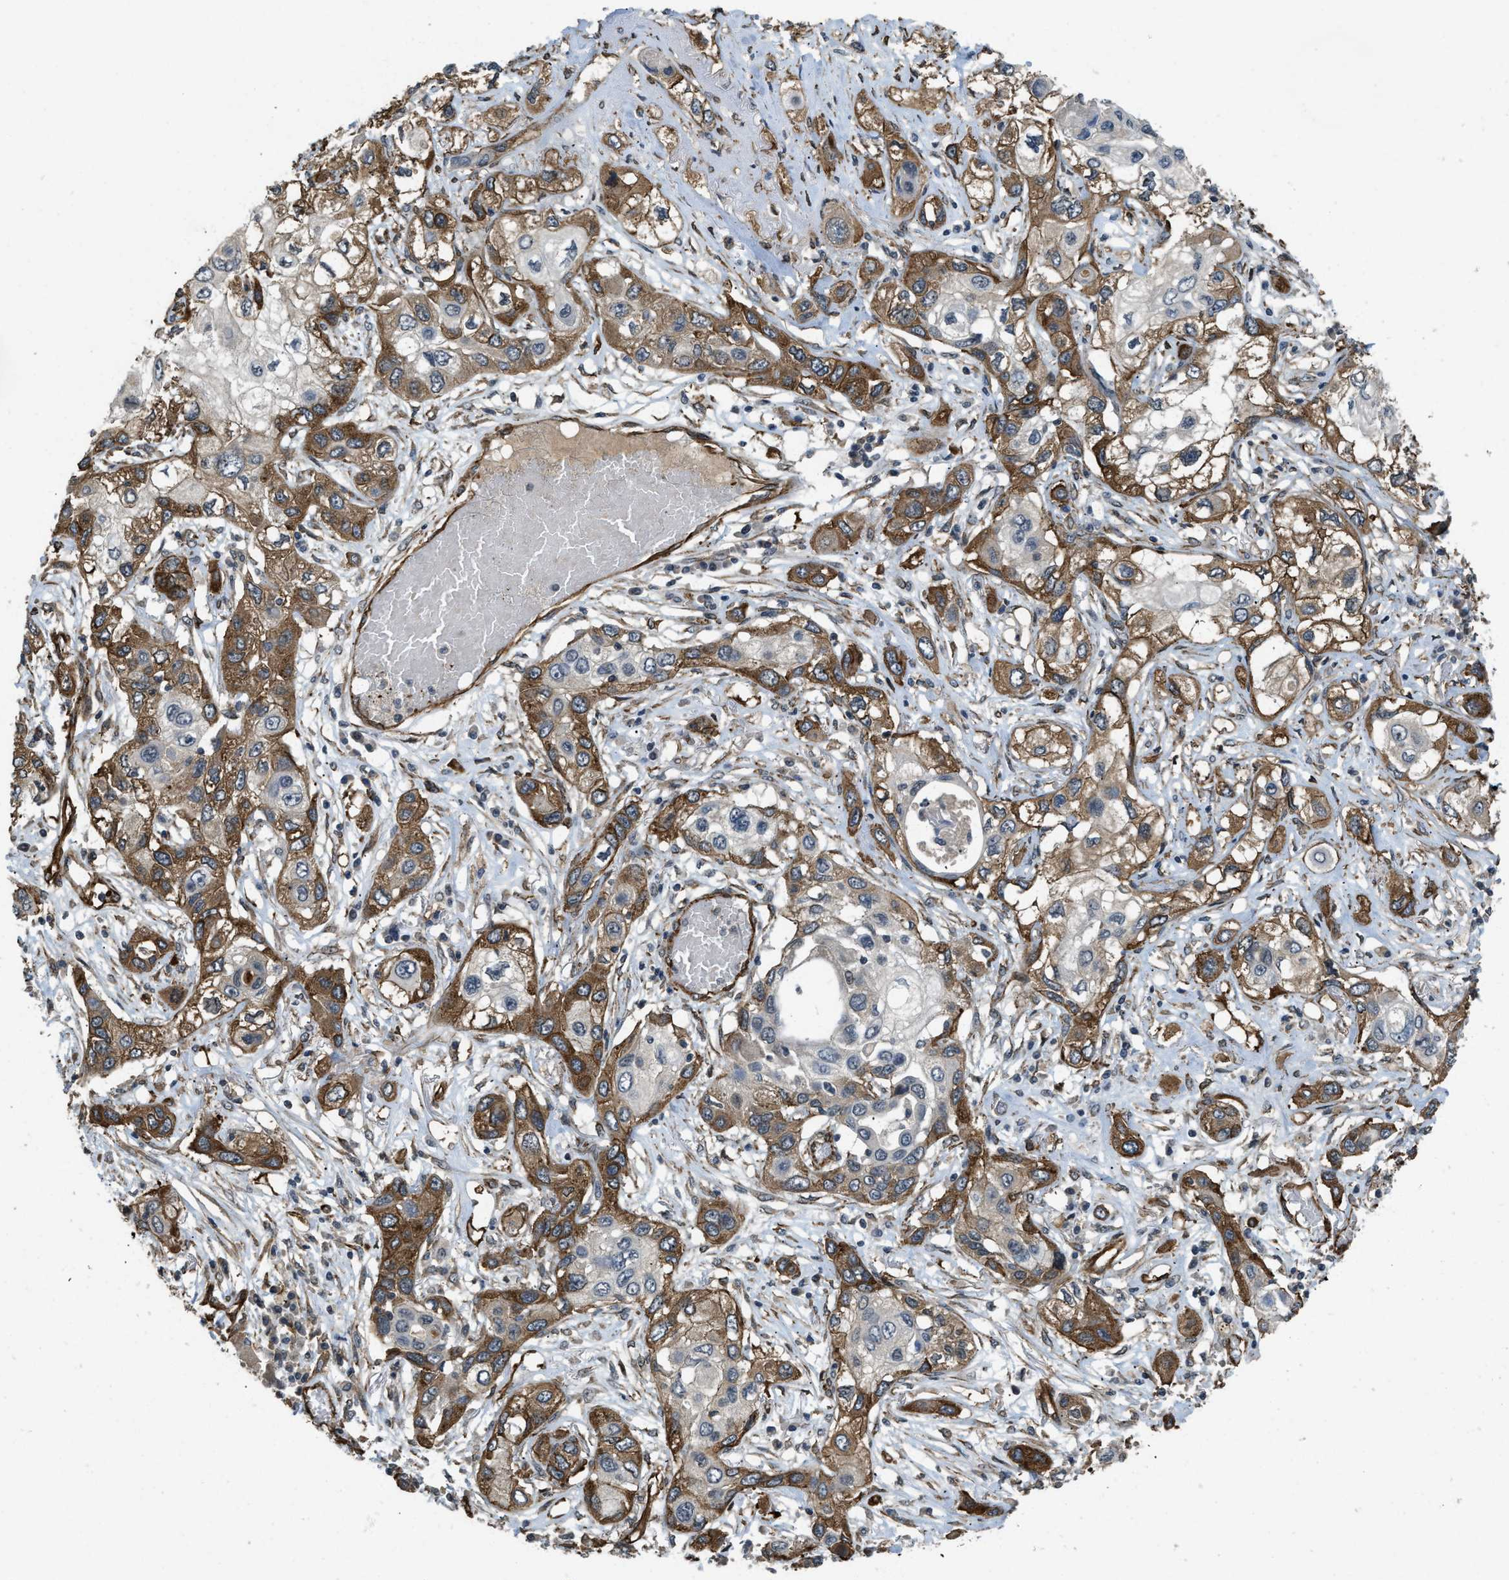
{"staining": {"intensity": "moderate", "quantity": ">75%", "location": "cytoplasmic/membranous"}, "tissue": "lung cancer", "cell_type": "Tumor cells", "image_type": "cancer", "snomed": [{"axis": "morphology", "description": "Squamous cell carcinoma, NOS"}, {"axis": "topography", "description": "Lung"}], "caption": "Lung squamous cell carcinoma stained with a protein marker shows moderate staining in tumor cells.", "gene": "NMB", "patient": {"sex": "male", "age": 71}}